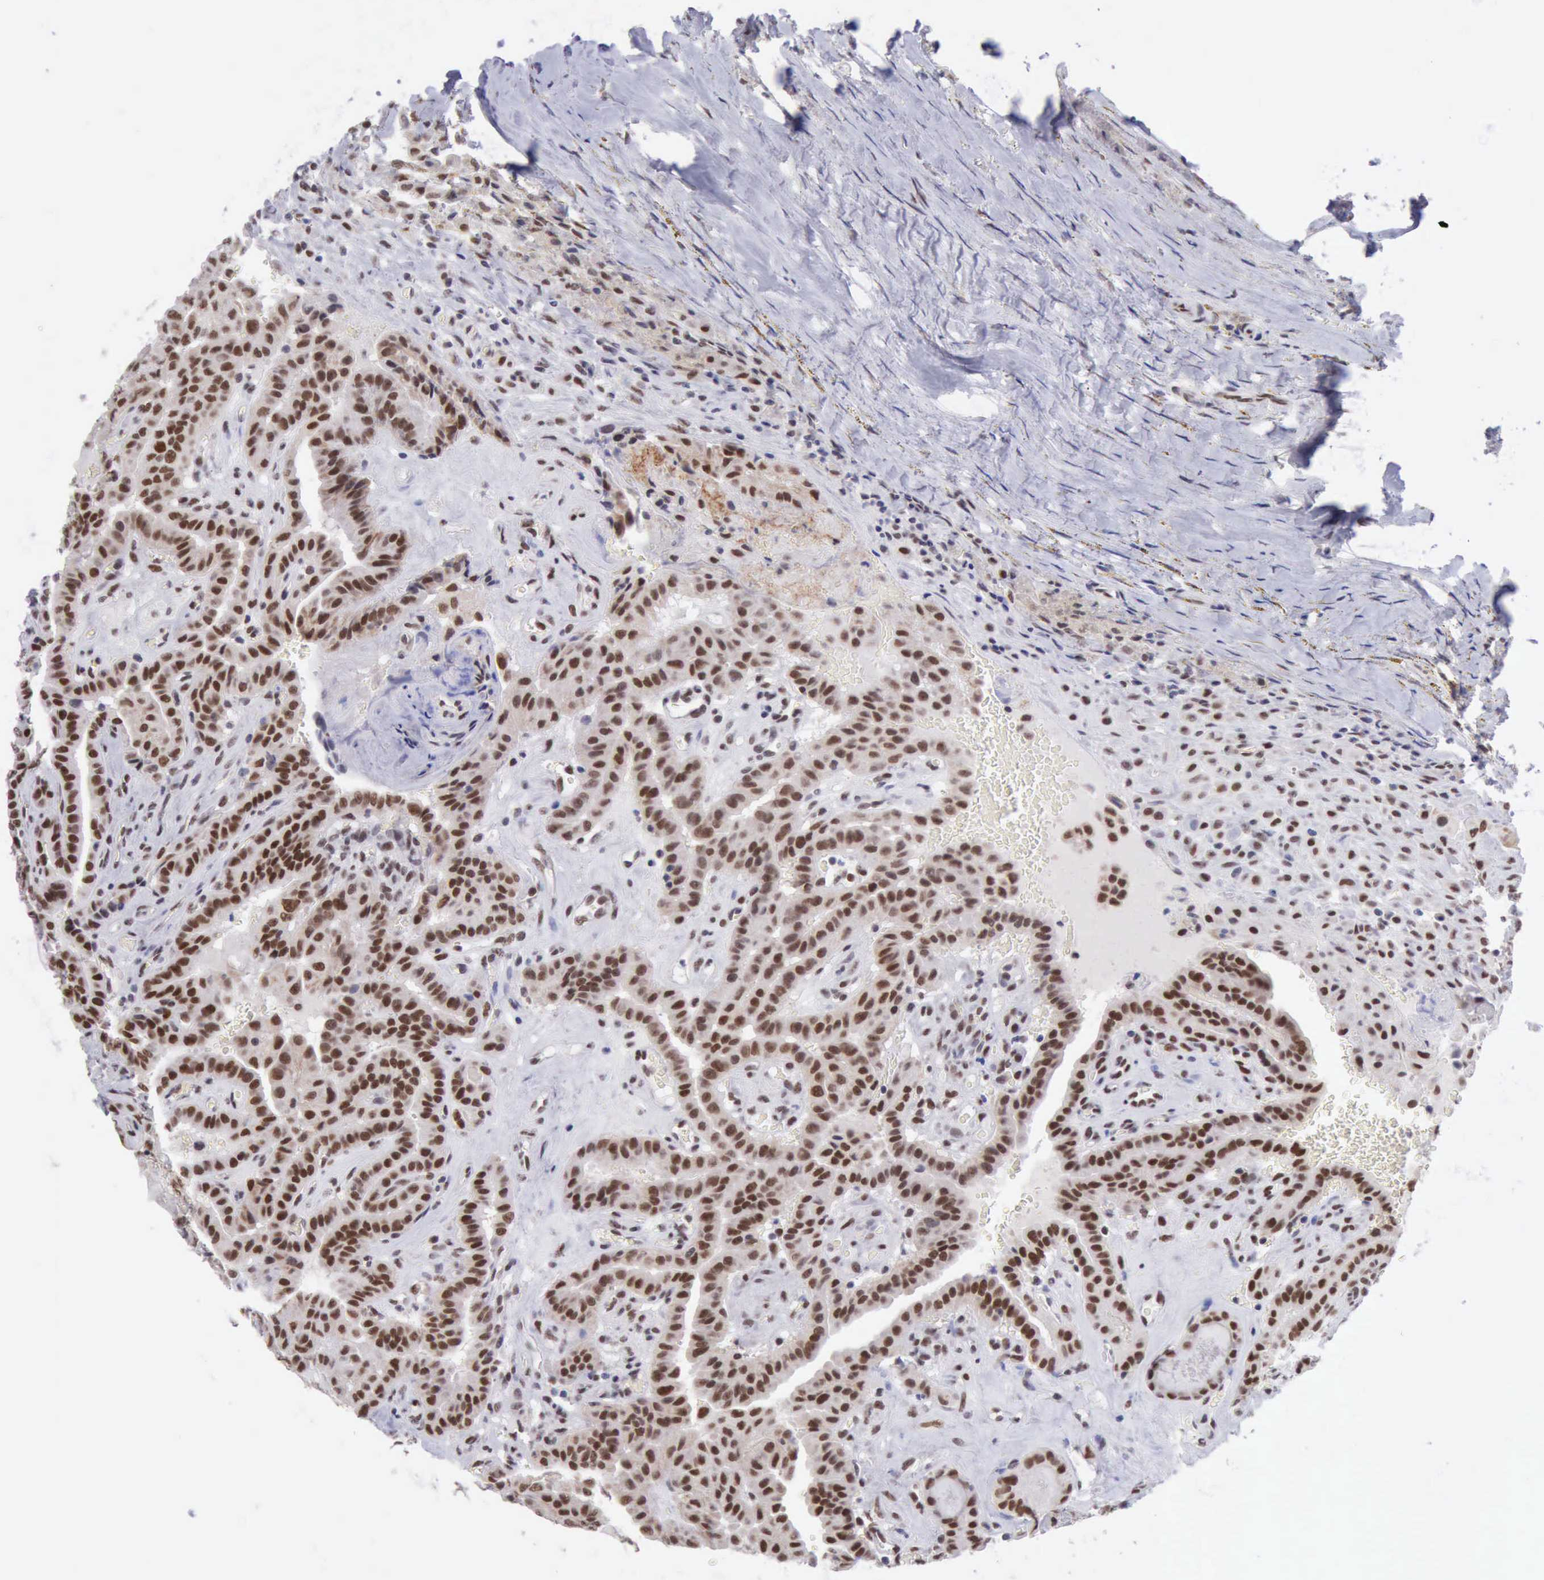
{"staining": {"intensity": "moderate", "quantity": ">75%", "location": "nuclear"}, "tissue": "thyroid cancer", "cell_type": "Tumor cells", "image_type": "cancer", "snomed": [{"axis": "morphology", "description": "Papillary adenocarcinoma, NOS"}, {"axis": "topography", "description": "Thyroid gland"}], "caption": "Immunohistochemical staining of papillary adenocarcinoma (thyroid) exhibits medium levels of moderate nuclear staining in about >75% of tumor cells.", "gene": "ERCC4", "patient": {"sex": "male", "age": 87}}